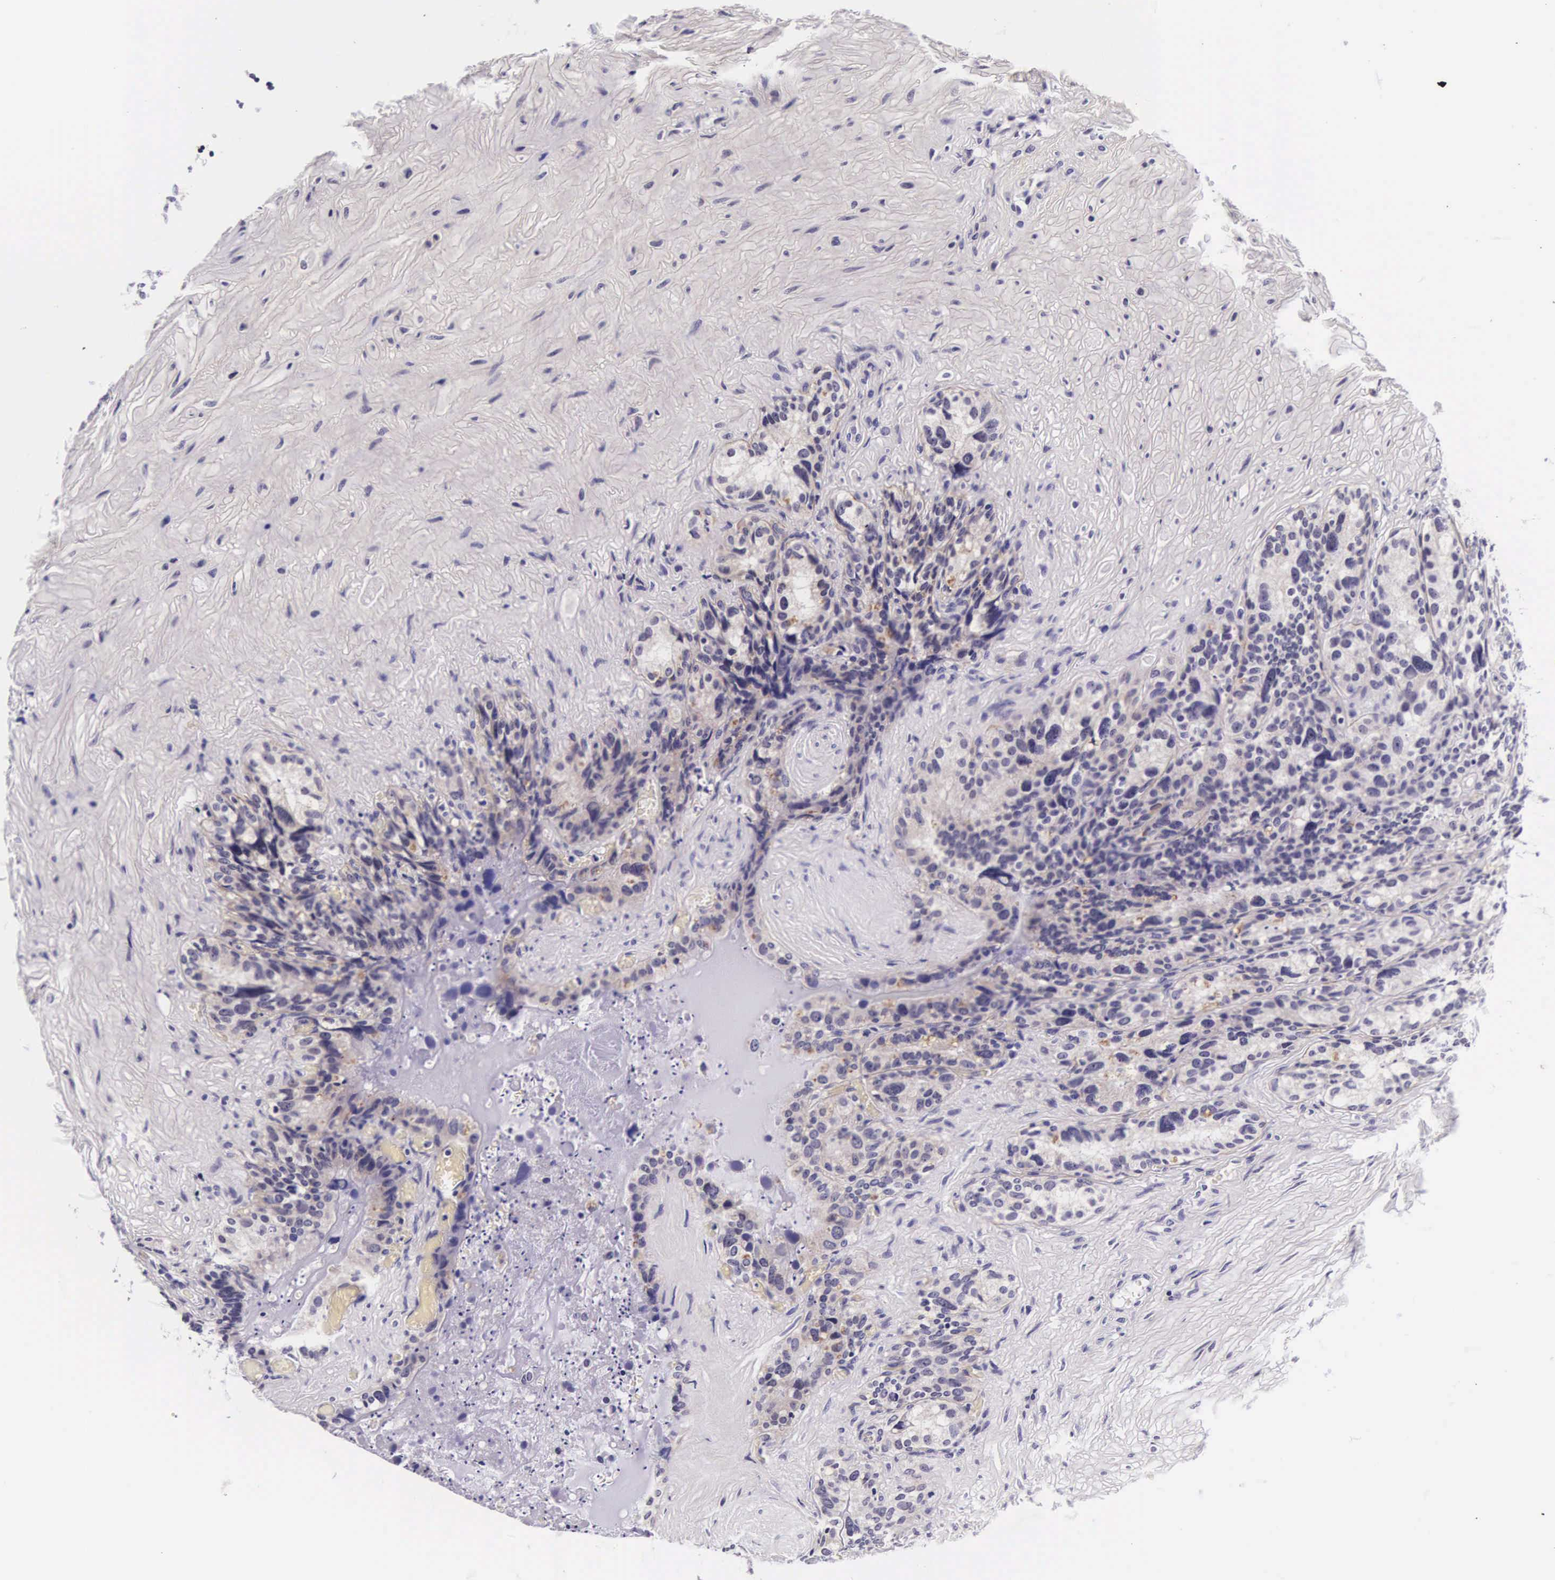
{"staining": {"intensity": "weak", "quantity": "<25%", "location": "cytoplasmic/membranous"}, "tissue": "seminal vesicle", "cell_type": "Glandular cells", "image_type": "normal", "snomed": [{"axis": "morphology", "description": "Normal tissue, NOS"}, {"axis": "topography", "description": "Seminal veicle"}], "caption": "This is an IHC image of benign seminal vesicle. There is no expression in glandular cells.", "gene": "PHETA2", "patient": {"sex": "male", "age": 63}}